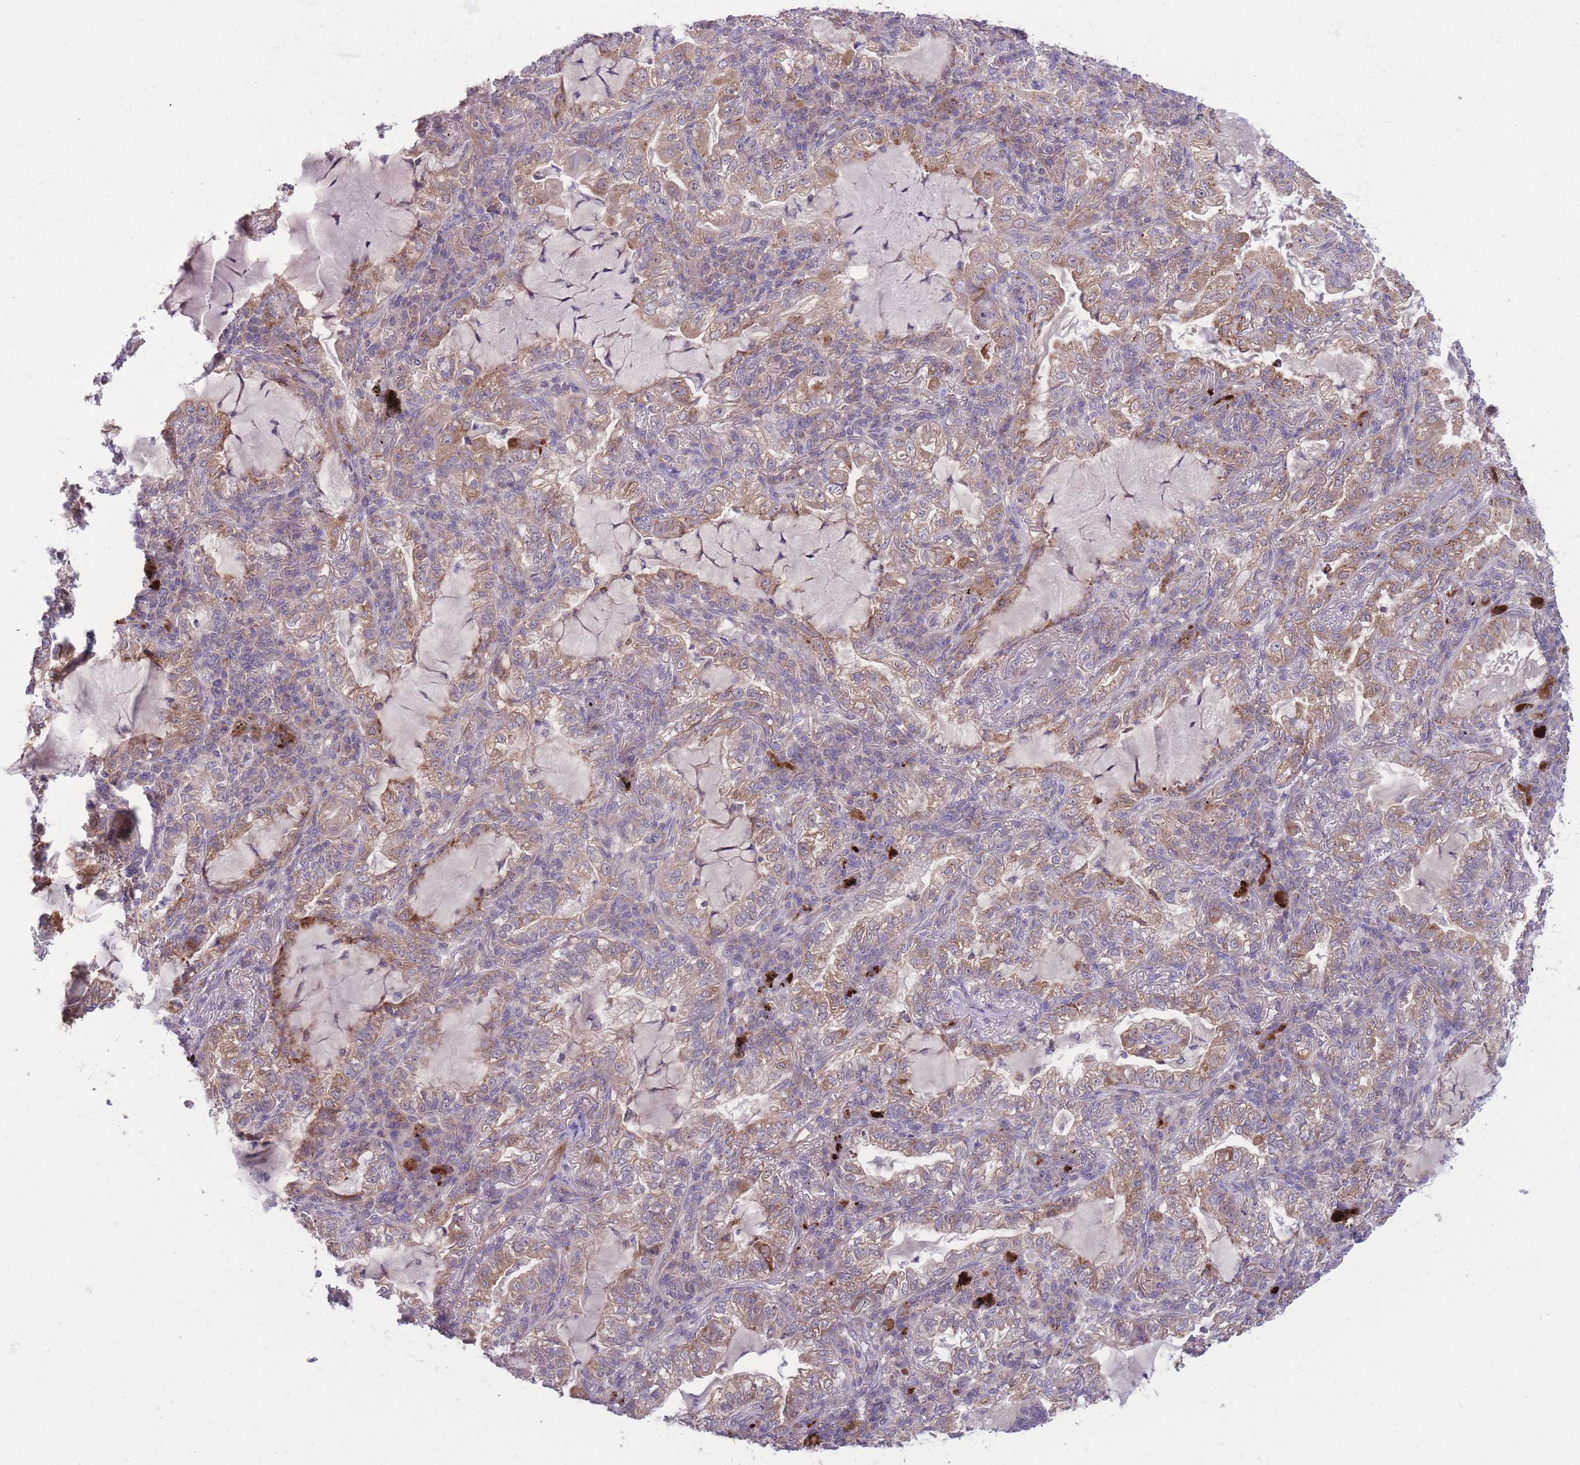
{"staining": {"intensity": "moderate", "quantity": ">75%", "location": "cytoplasmic/membranous"}, "tissue": "lung cancer", "cell_type": "Tumor cells", "image_type": "cancer", "snomed": [{"axis": "morphology", "description": "Adenocarcinoma, NOS"}, {"axis": "topography", "description": "Lung"}], "caption": "IHC photomicrograph of lung cancer (adenocarcinoma) stained for a protein (brown), which shows medium levels of moderate cytoplasmic/membranous positivity in about >75% of tumor cells.", "gene": "CCT6B", "patient": {"sex": "female", "age": 73}}